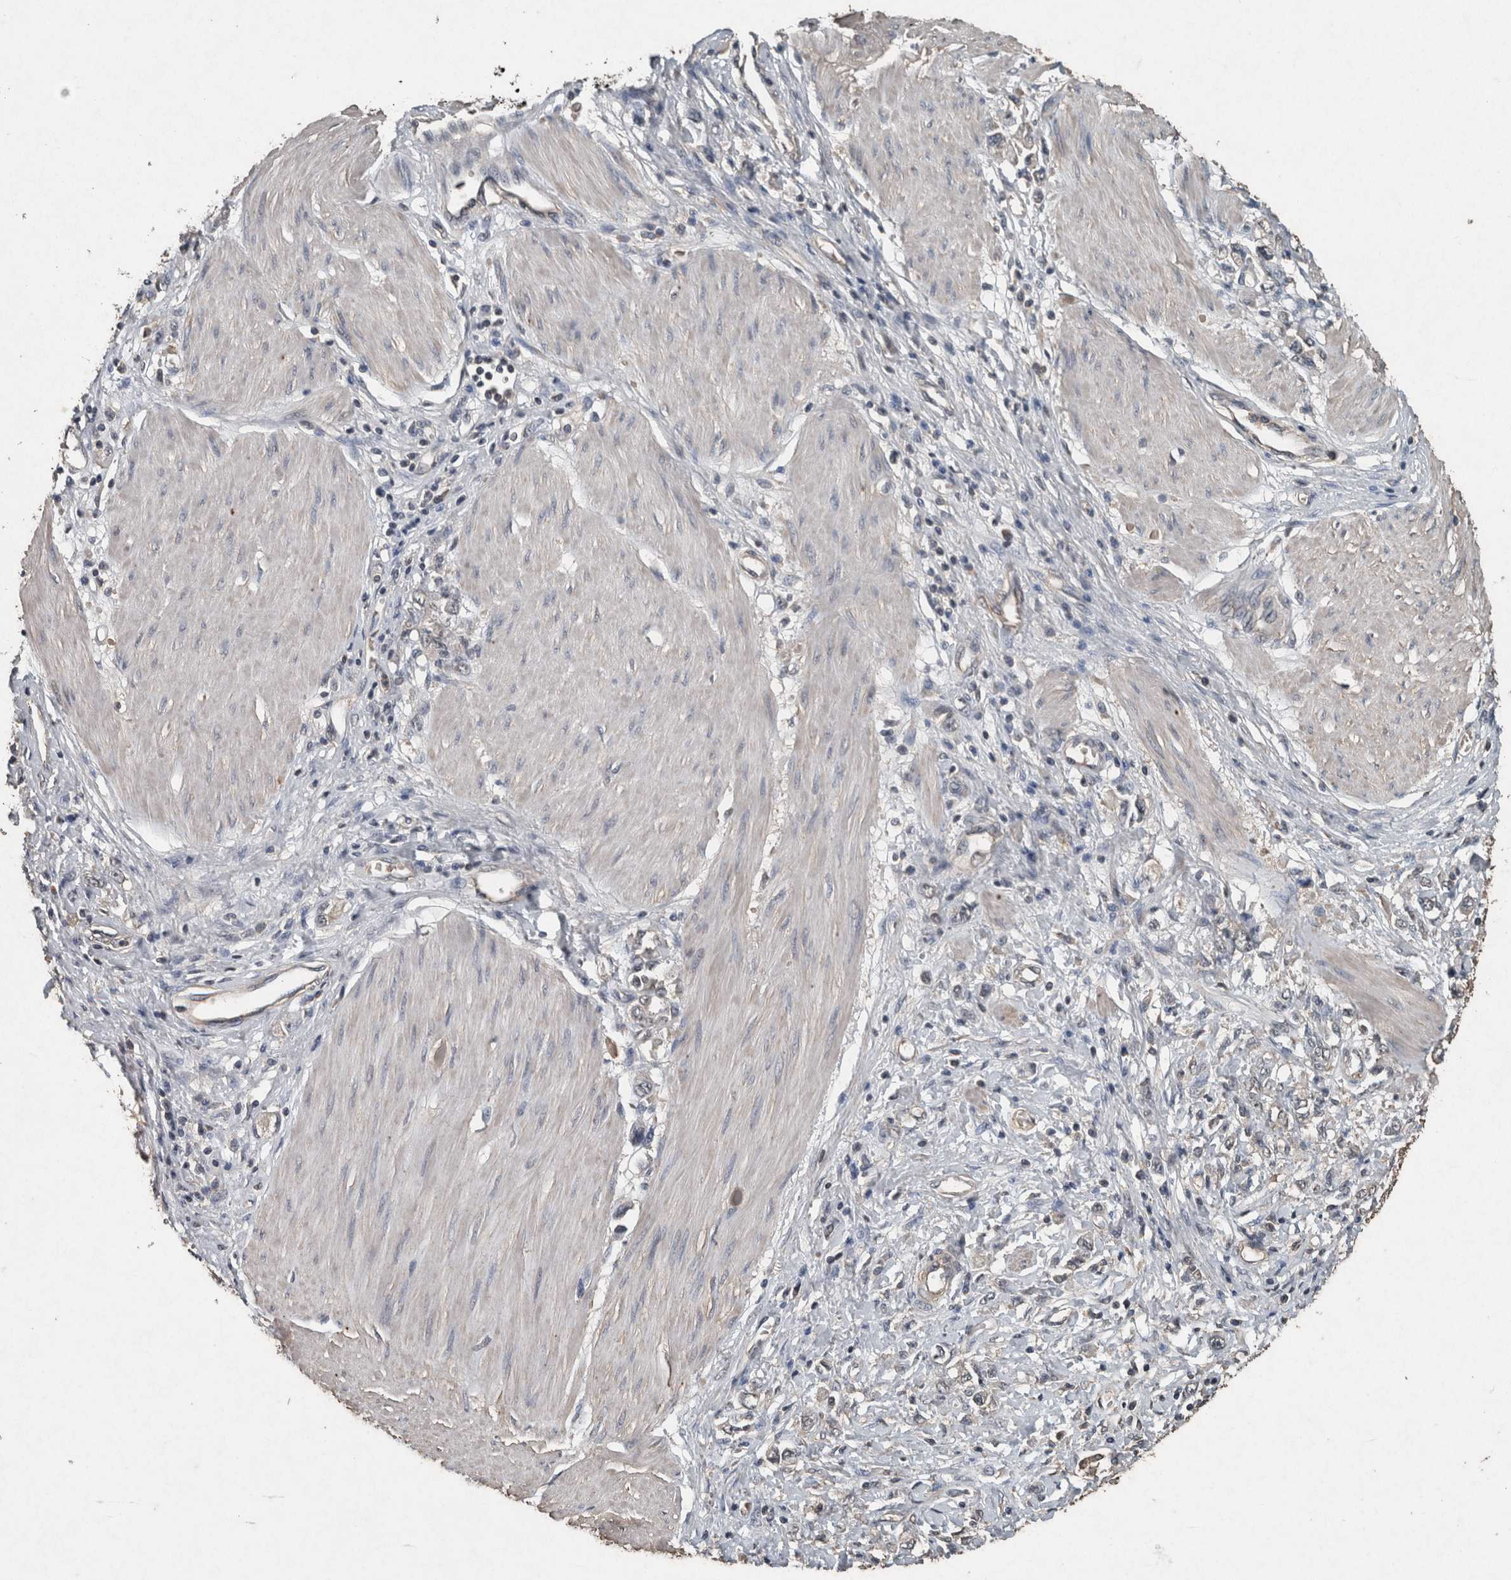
{"staining": {"intensity": "negative", "quantity": "none", "location": "none"}, "tissue": "stomach cancer", "cell_type": "Tumor cells", "image_type": "cancer", "snomed": [{"axis": "morphology", "description": "Adenocarcinoma, NOS"}, {"axis": "topography", "description": "Stomach"}], "caption": "Adenocarcinoma (stomach) was stained to show a protein in brown. There is no significant staining in tumor cells. (DAB immunohistochemistry with hematoxylin counter stain).", "gene": "FGFRL1", "patient": {"sex": "female", "age": 76}}